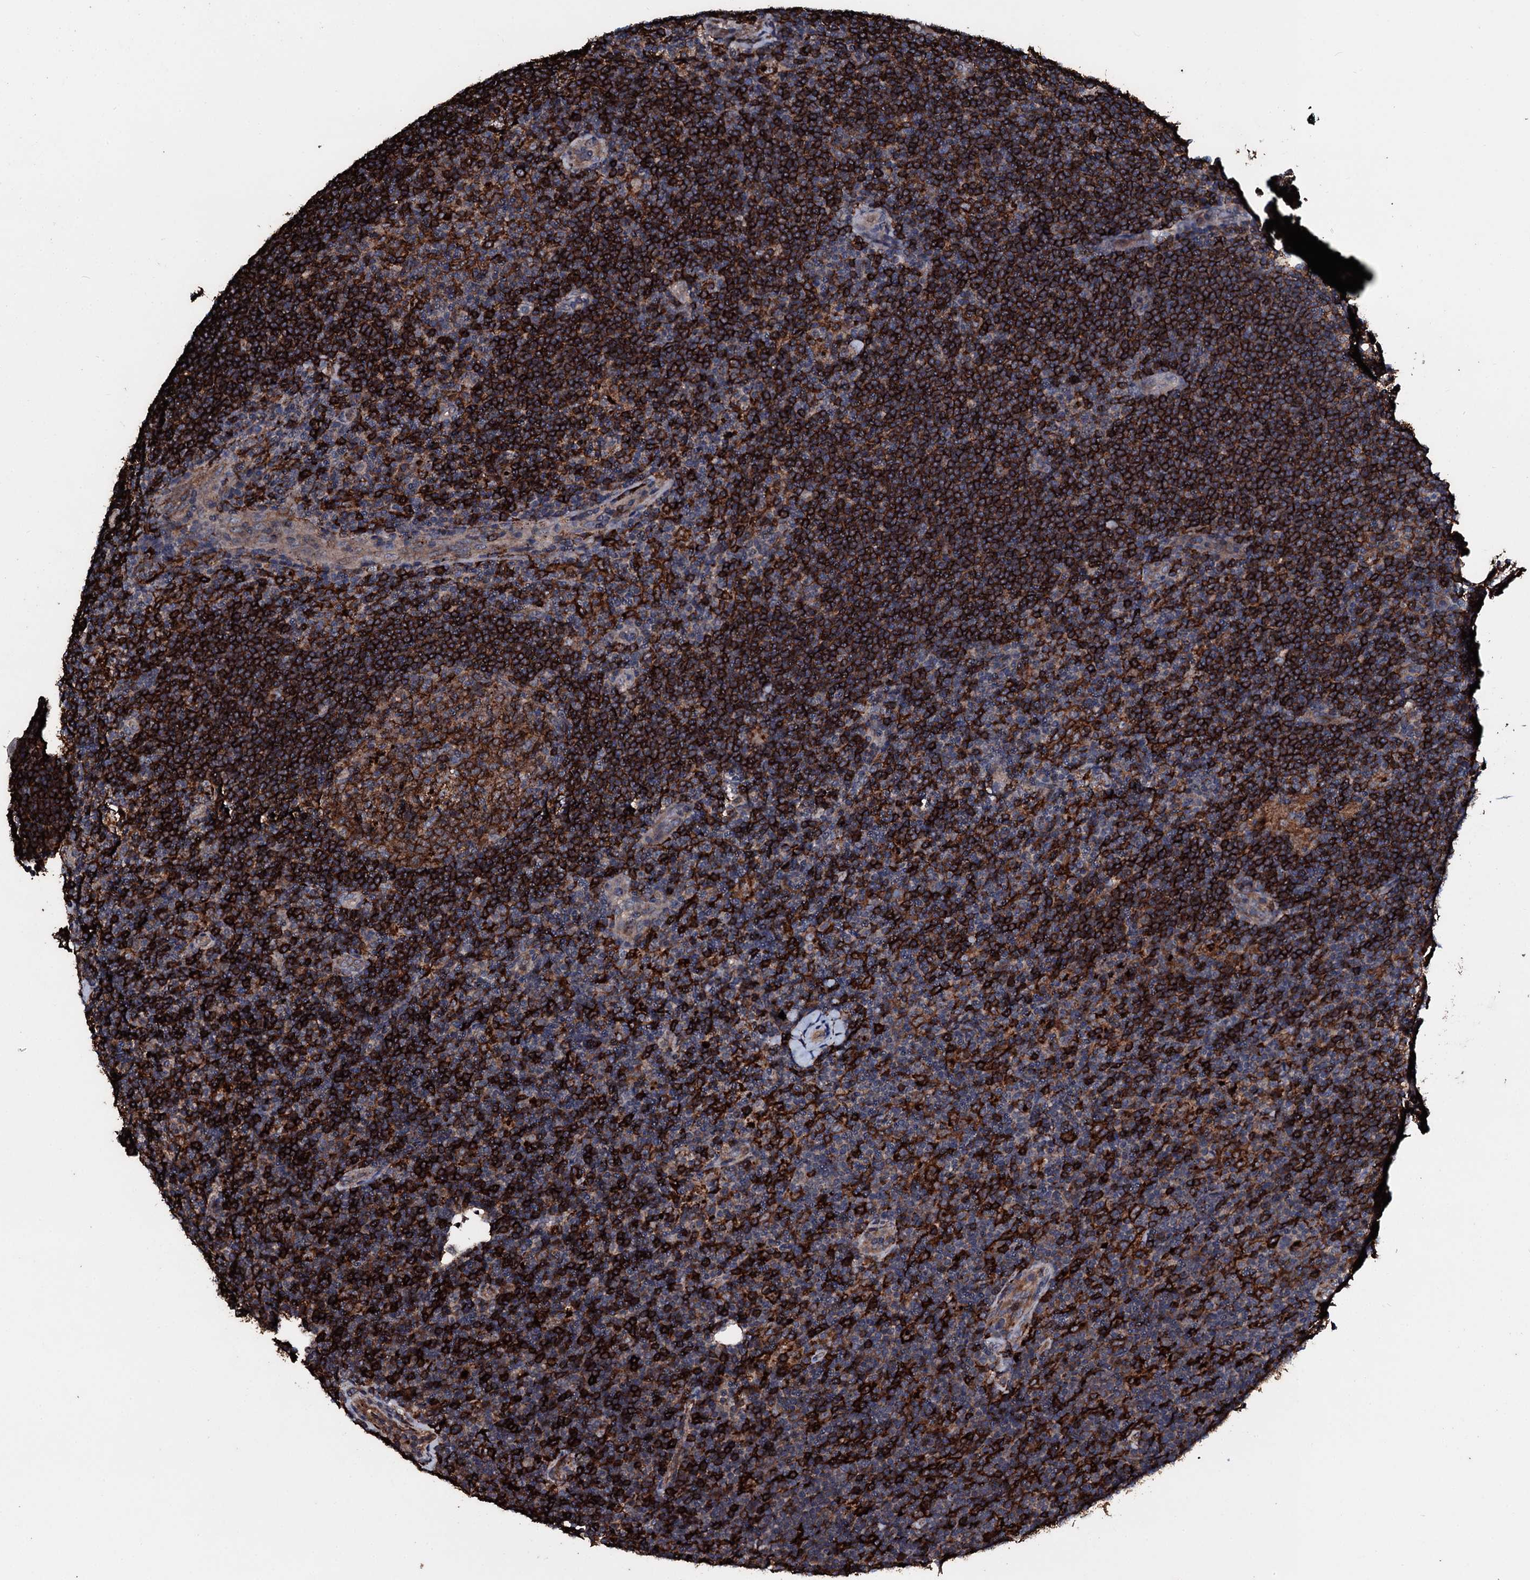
{"staining": {"intensity": "negative", "quantity": "none", "location": "none"}, "tissue": "lymphoma", "cell_type": "Tumor cells", "image_type": "cancer", "snomed": [{"axis": "morphology", "description": "Hodgkin's disease, NOS"}, {"axis": "topography", "description": "Lymph node"}], "caption": "Immunohistochemical staining of lymphoma shows no significant expression in tumor cells.", "gene": "TPGS2", "patient": {"sex": "female", "age": 57}}